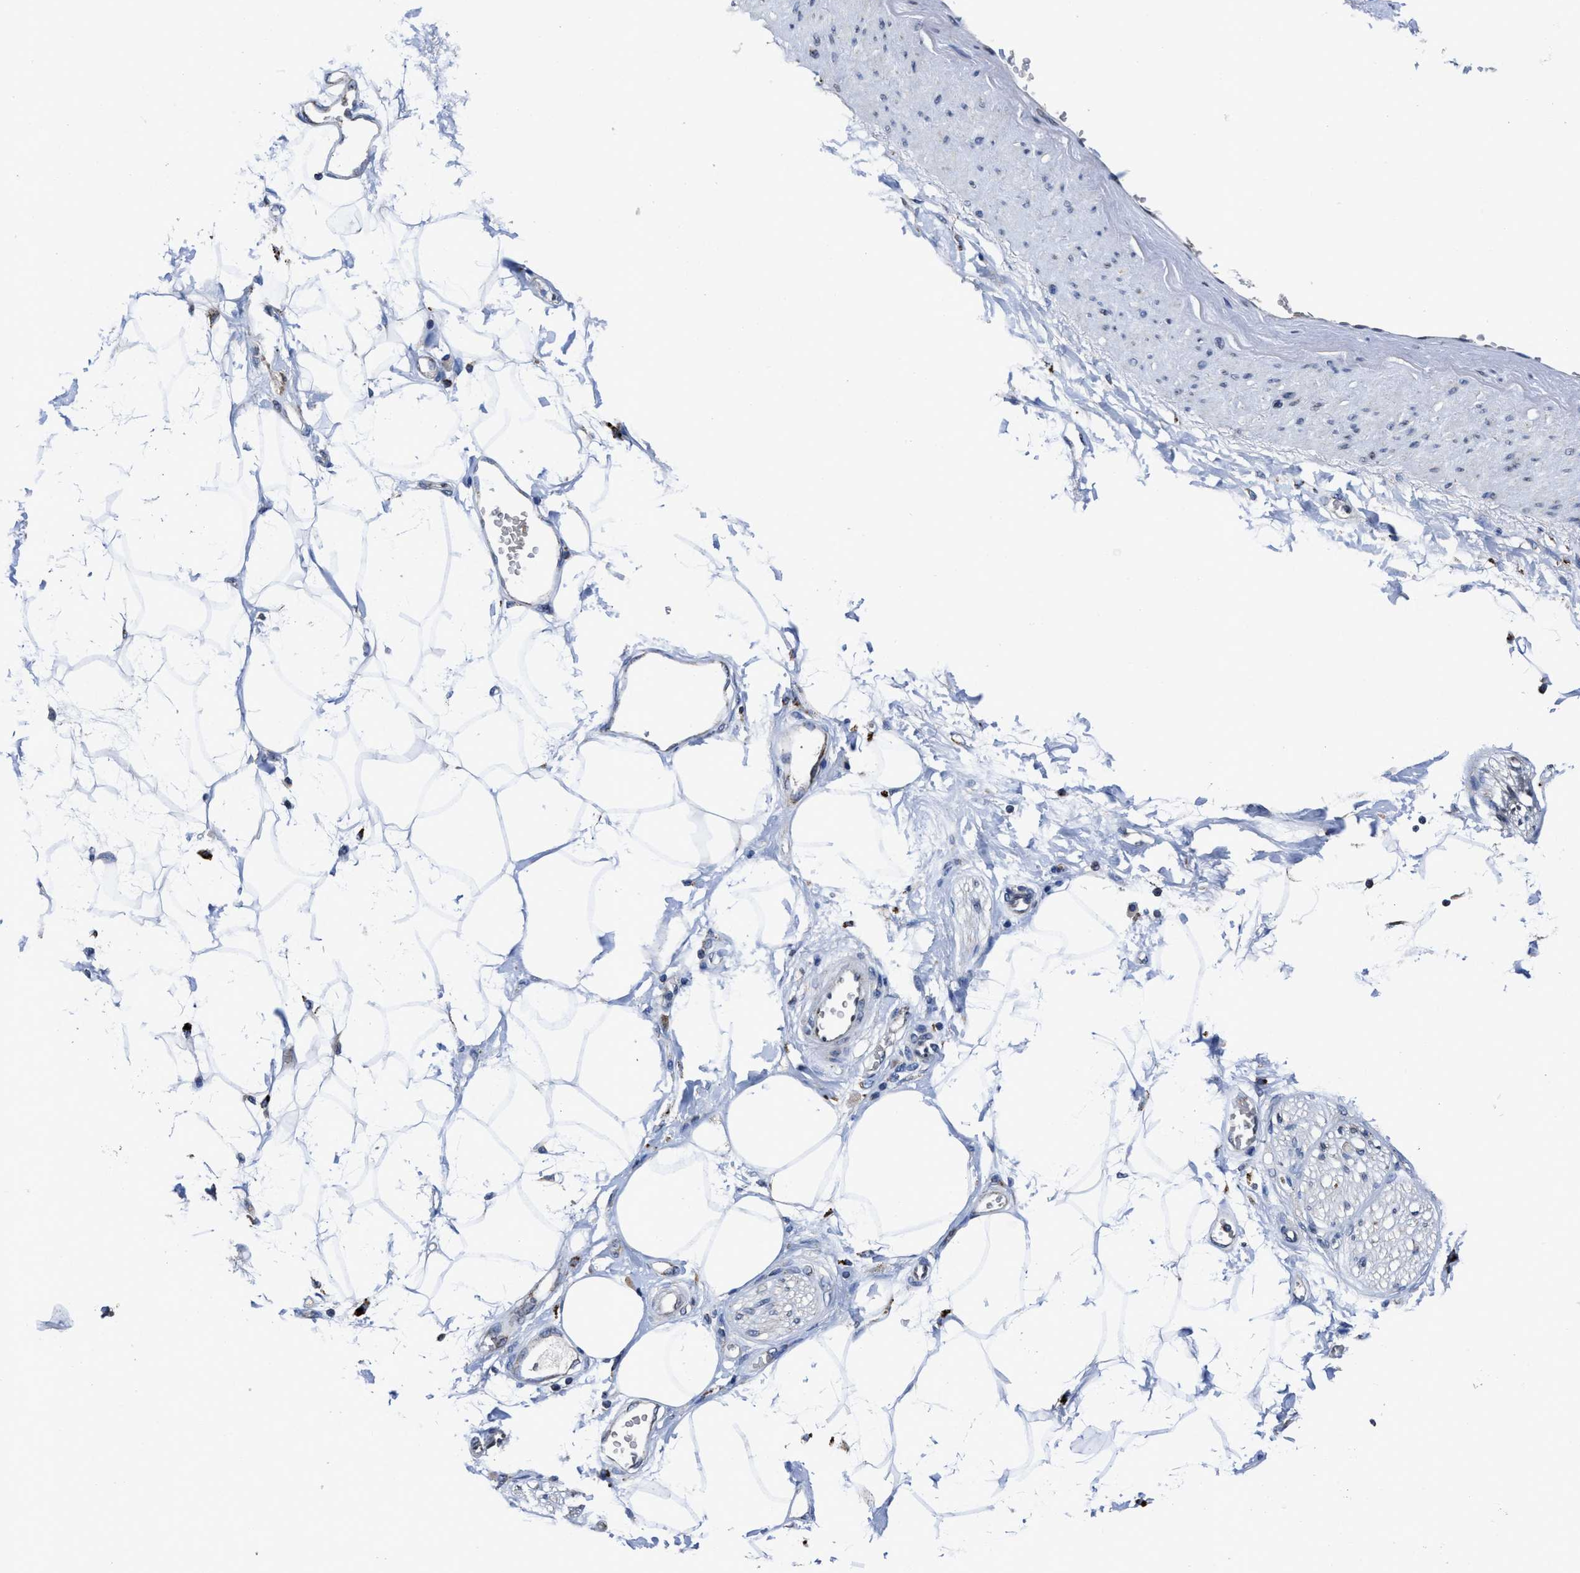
{"staining": {"intensity": "negative", "quantity": "none", "location": "none"}, "tissue": "adipose tissue", "cell_type": "Adipocytes", "image_type": "normal", "snomed": [{"axis": "morphology", "description": "Normal tissue, NOS"}, {"axis": "morphology", "description": "Adenocarcinoma, NOS"}, {"axis": "topography", "description": "Duodenum"}, {"axis": "topography", "description": "Peripheral nerve tissue"}], "caption": "This is an IHC histopathology image of unremarkable adipose tissue. There is no expression in adipocytes.", "gene": "CACNA1D", "patient": {"sex": "female", "age": 60}}